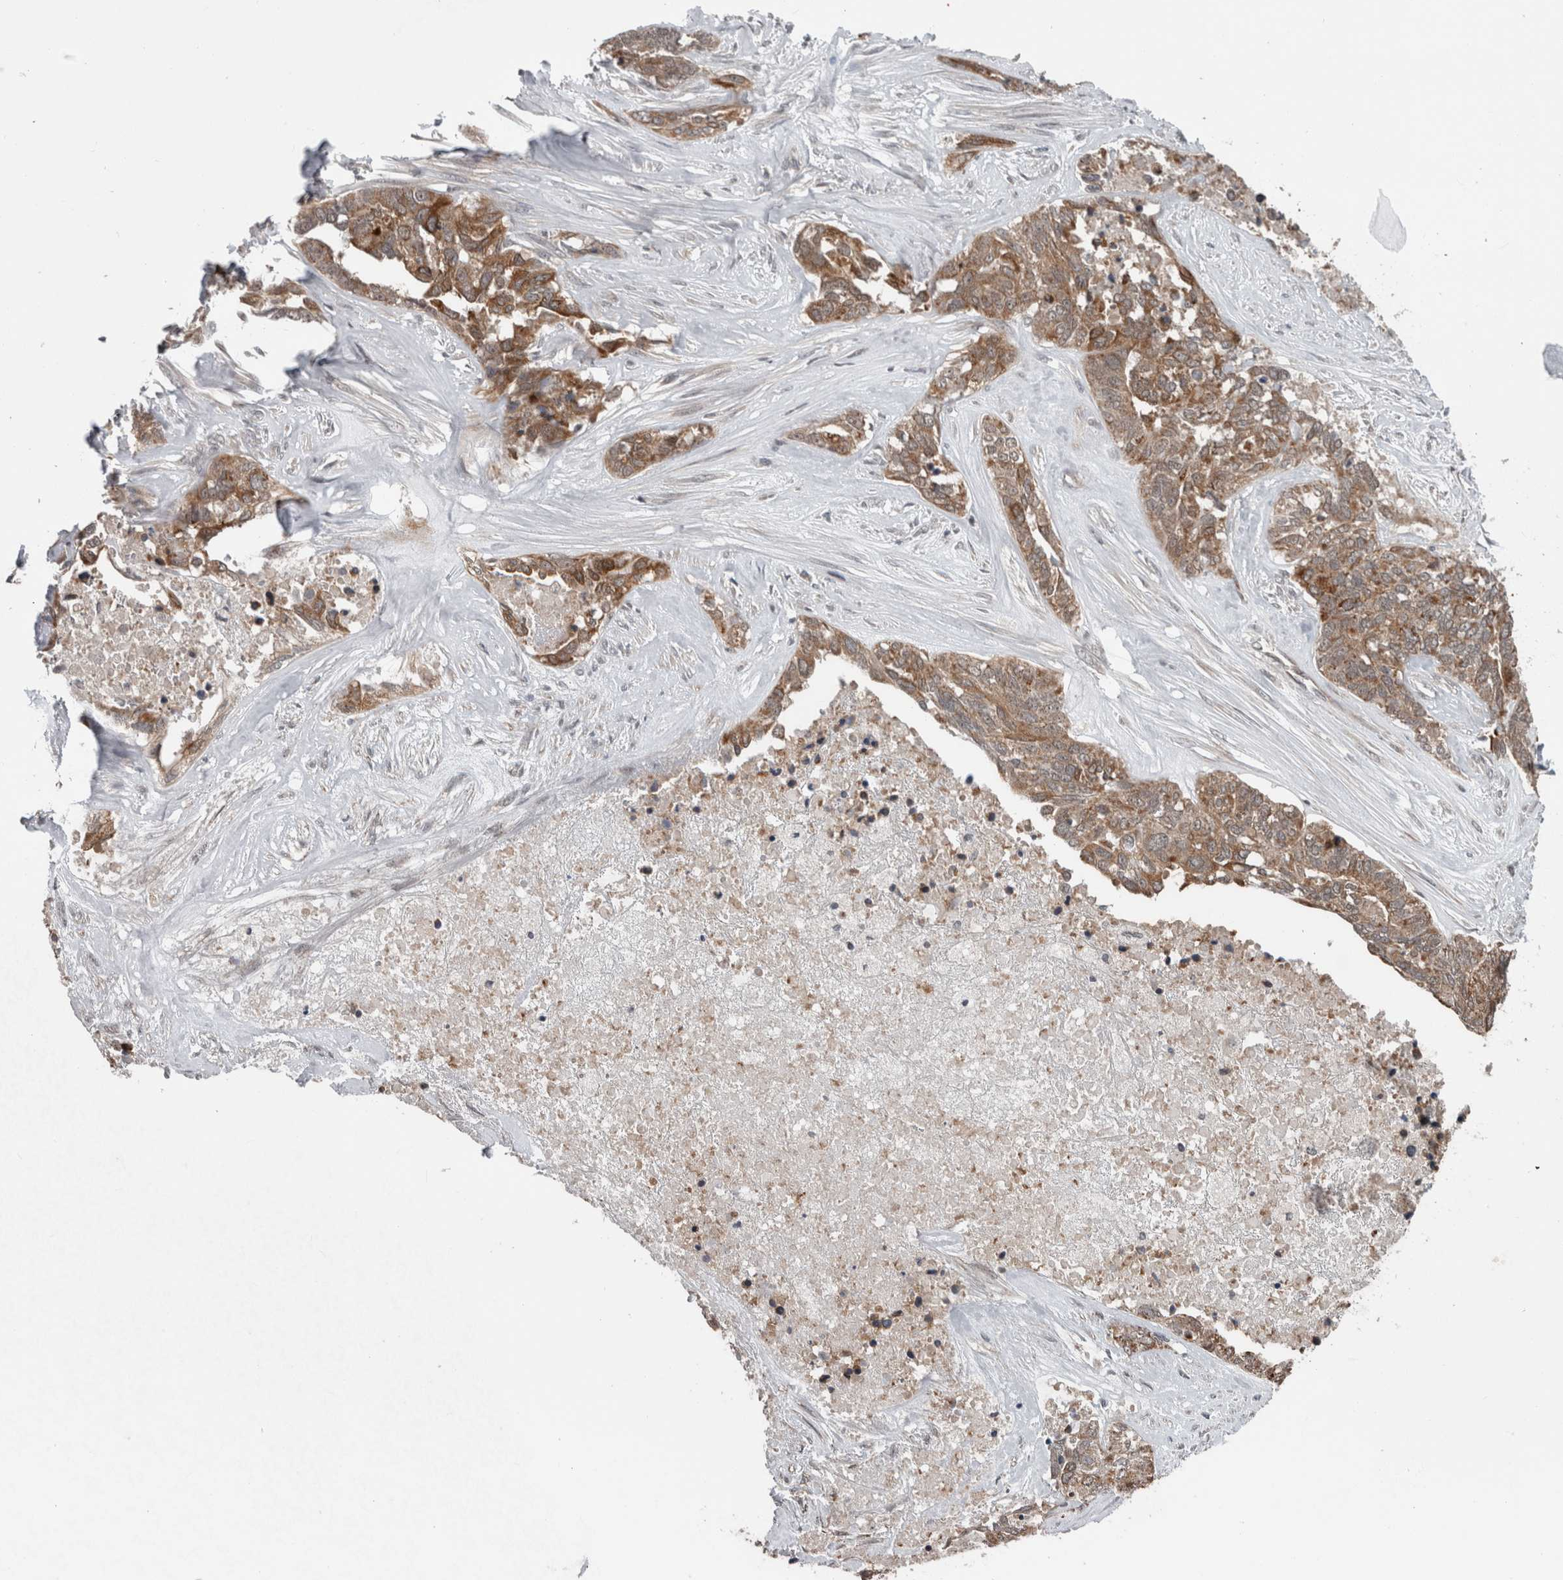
{"staining": {"intensity": "moderate", "quantity": ">75%", "location": "cytoplasmic/membranous"}, "tissue": "ovarian cancer", "cell_type": "Tumor cells", "image_type": "cancer", "snomed": [{"axis": "morphology", "description": "Cystadenocarcinoma, serous, NOS"}, {"axis": "topography", "description": "Ovary"}], "caption": "This image exhibits ovarian serous cystadenocarcinoma stained with IHC to label a protein in brown. The cytoplasmic/membranous of tumor cells show moderate positivity for the protein. Nuclei are counter-stained blue.", "gene": "ENY2", "patient": {"sex": "female", "age": 44}}